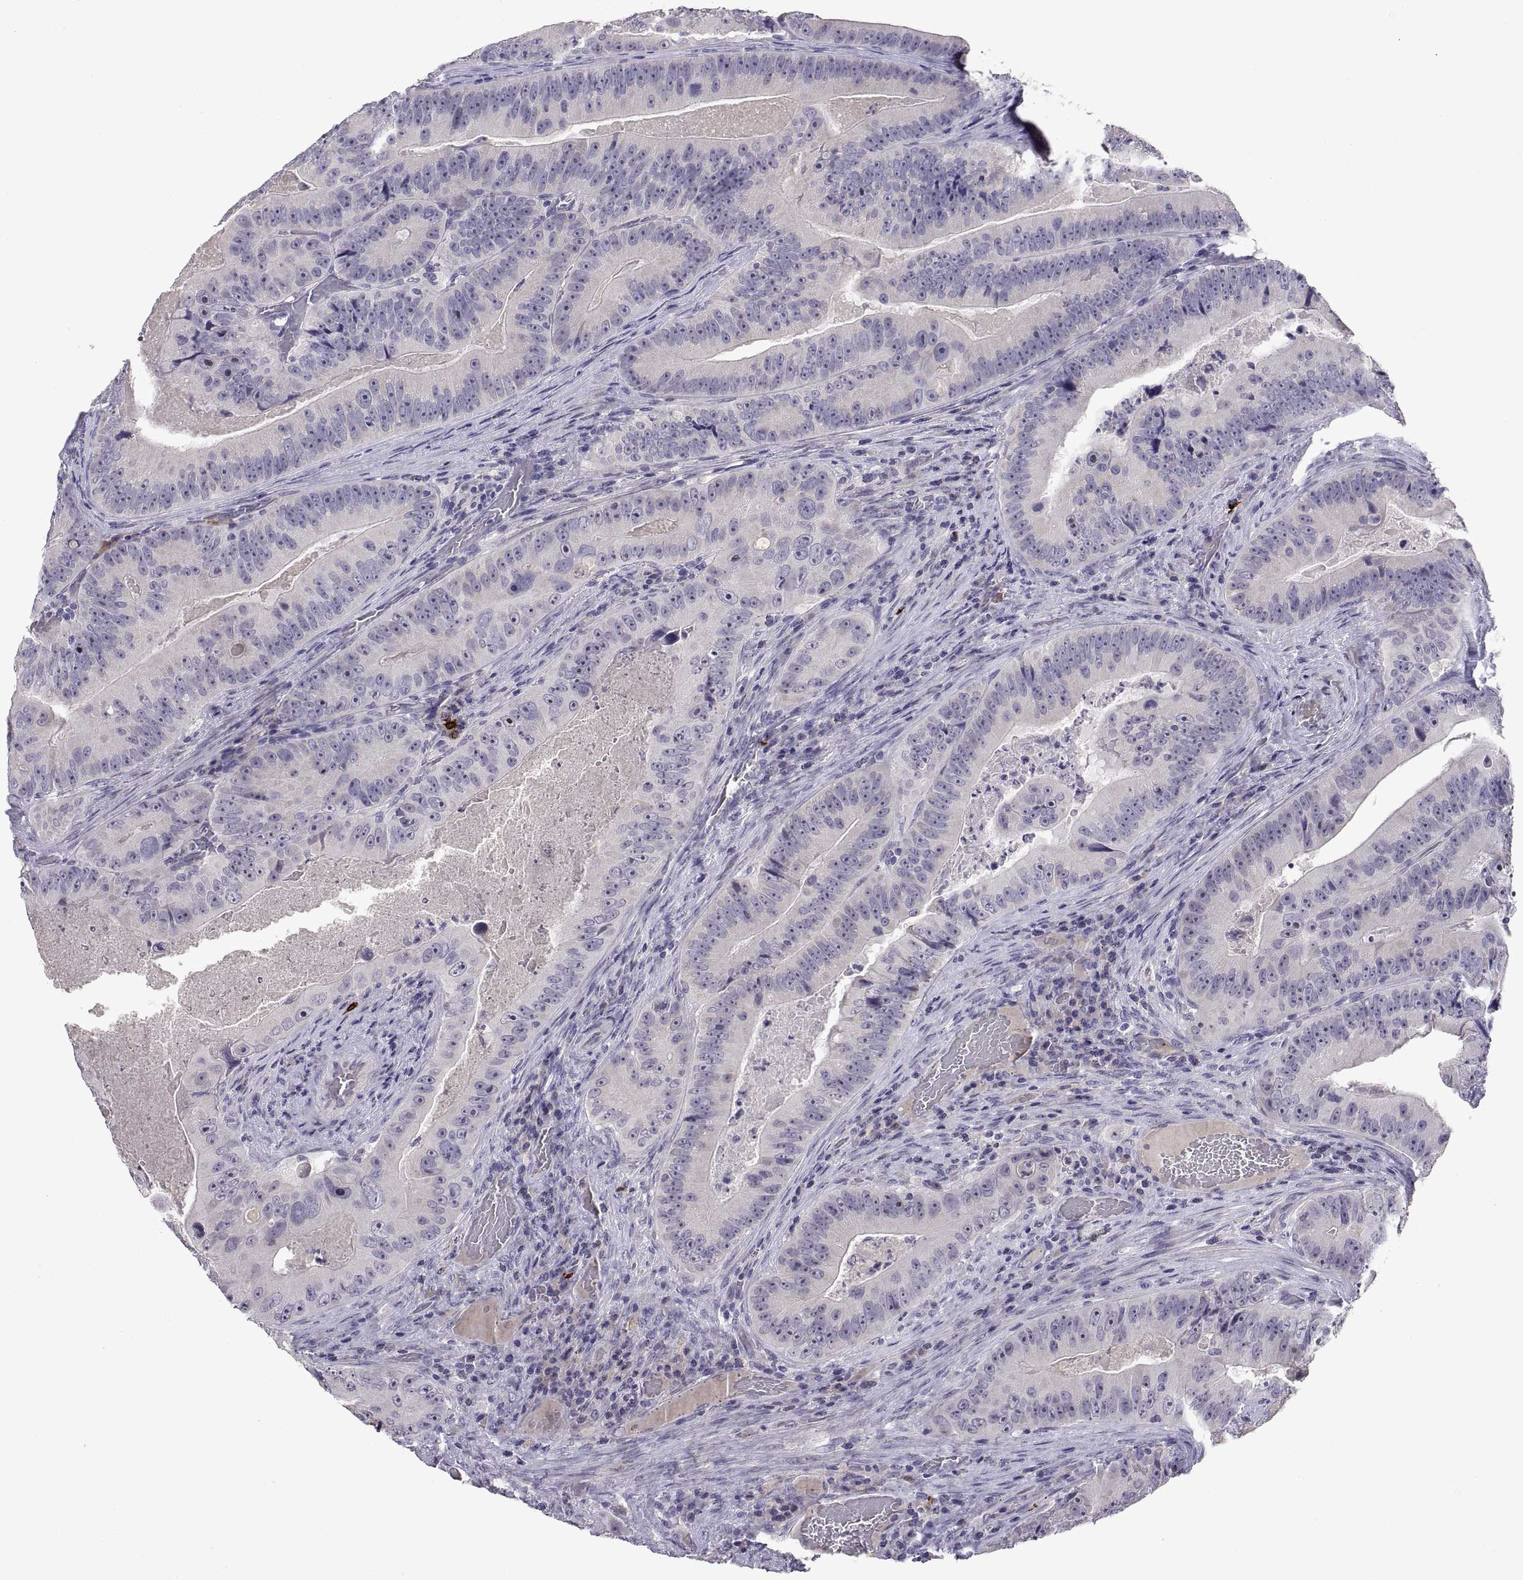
{"staining": {"intensity": "negative", "quantity": "none", "location": "none"}, "tissue": "colorectal cancer", "cell_type": "Tumor cells", "image_type": "cancer", "snomed": [{"axis": "morphology", "description": "Adenocarcinoma, NOS"}, {"axis": "topography", "description": "Colon"}], "caption": "There is no significant staining in tumor cells of colorectal adenocarcinoma.", "gene": "MS4A1", "patient": {"sex": "female", "age": 86}}